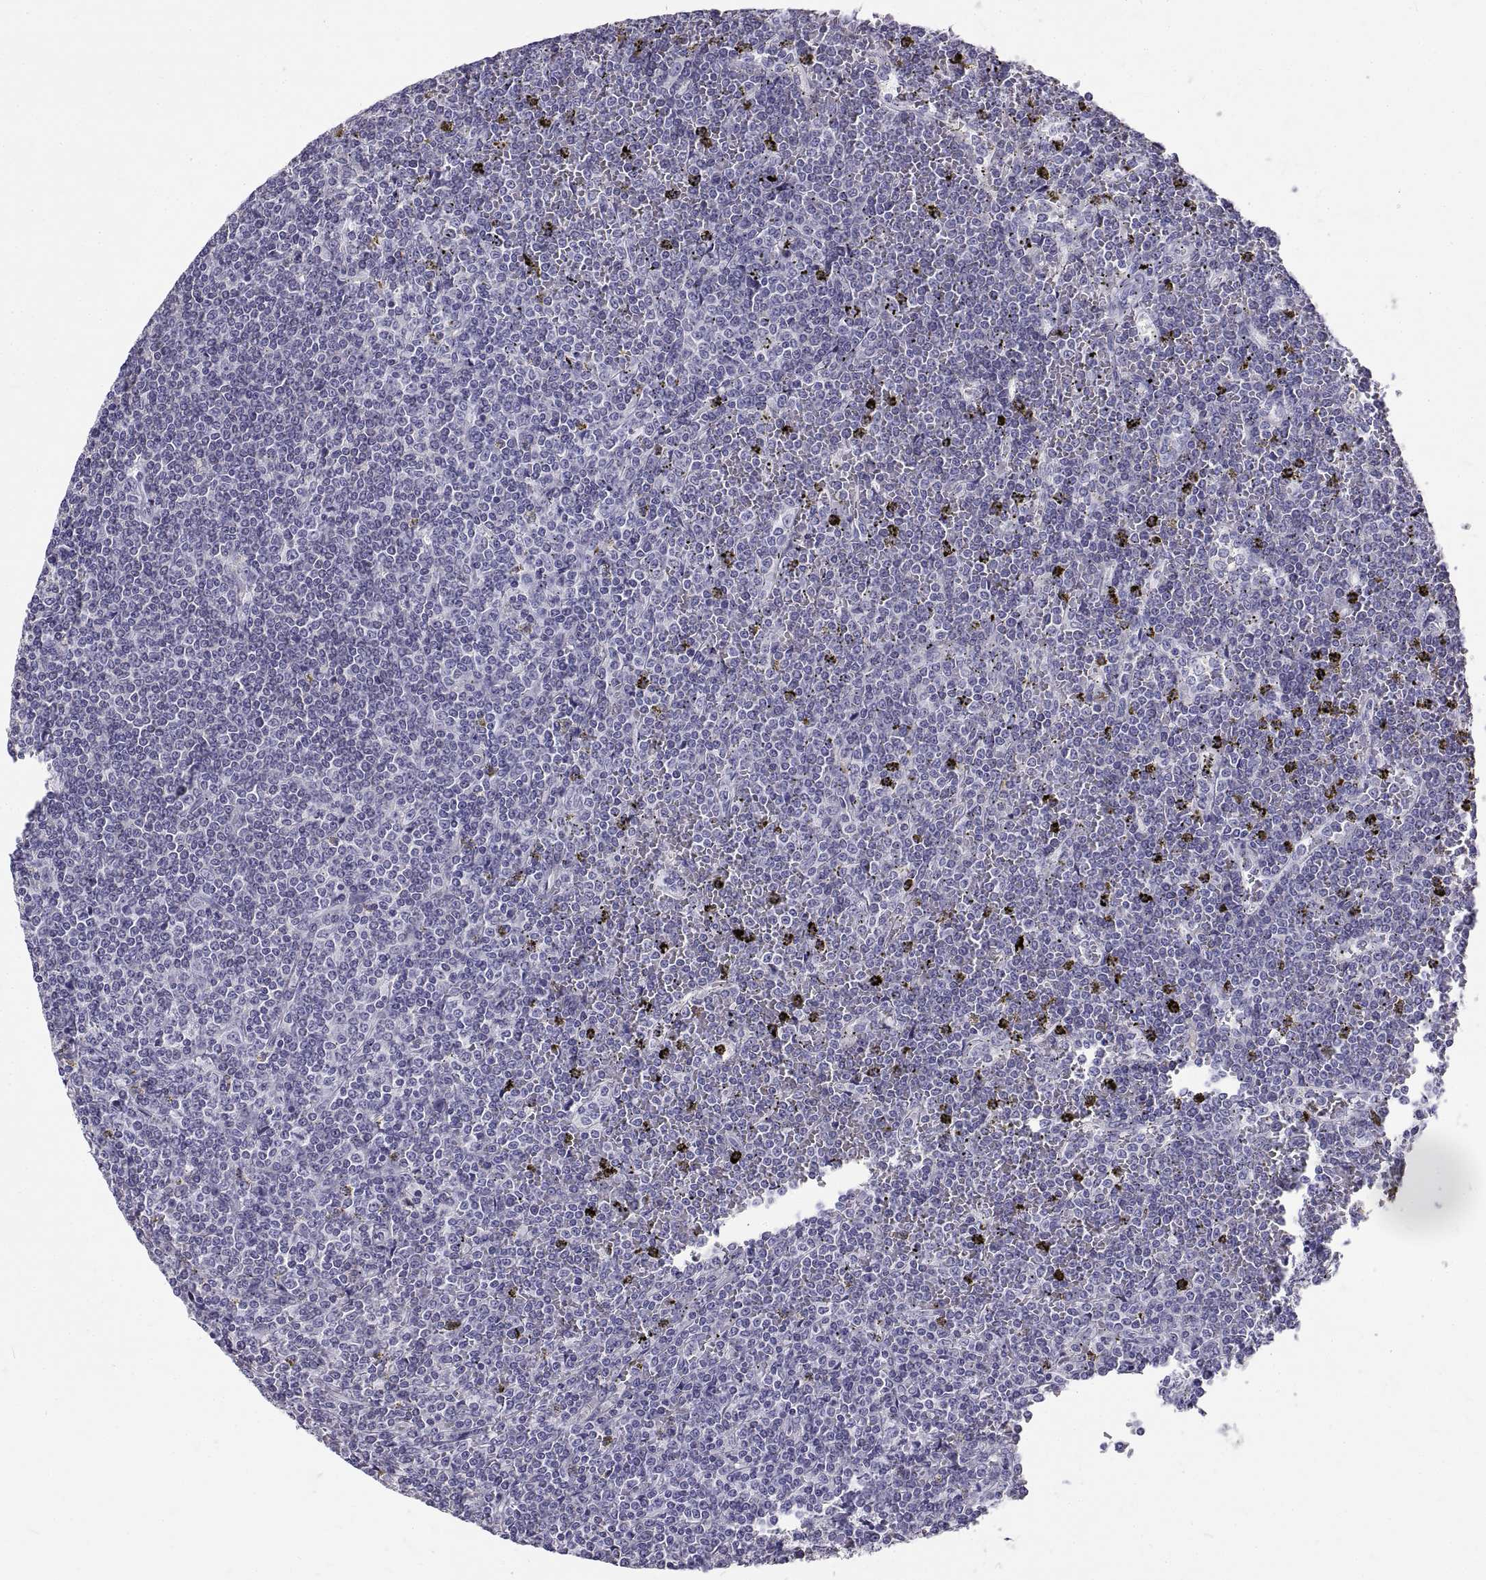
{"staining": {"intensity": "negative", "quantity": "none", "location": "none"}, "tissue": "lymphoma", "cell_type": "Tumor cells", "image_type": "cancer", "snomed": [{"axis": "morphology", "description": "Malignant lymphoma, non-Hodgkin's type, Low grade"}, {"axis": "topography", "description": "Spleen"}], "caption": "Immunohistochemical staining of human lymphoma exhibits no significant staining in tumor cells.", "gene": "GNG12", "patient": {"sex": "female", "age": 19}}